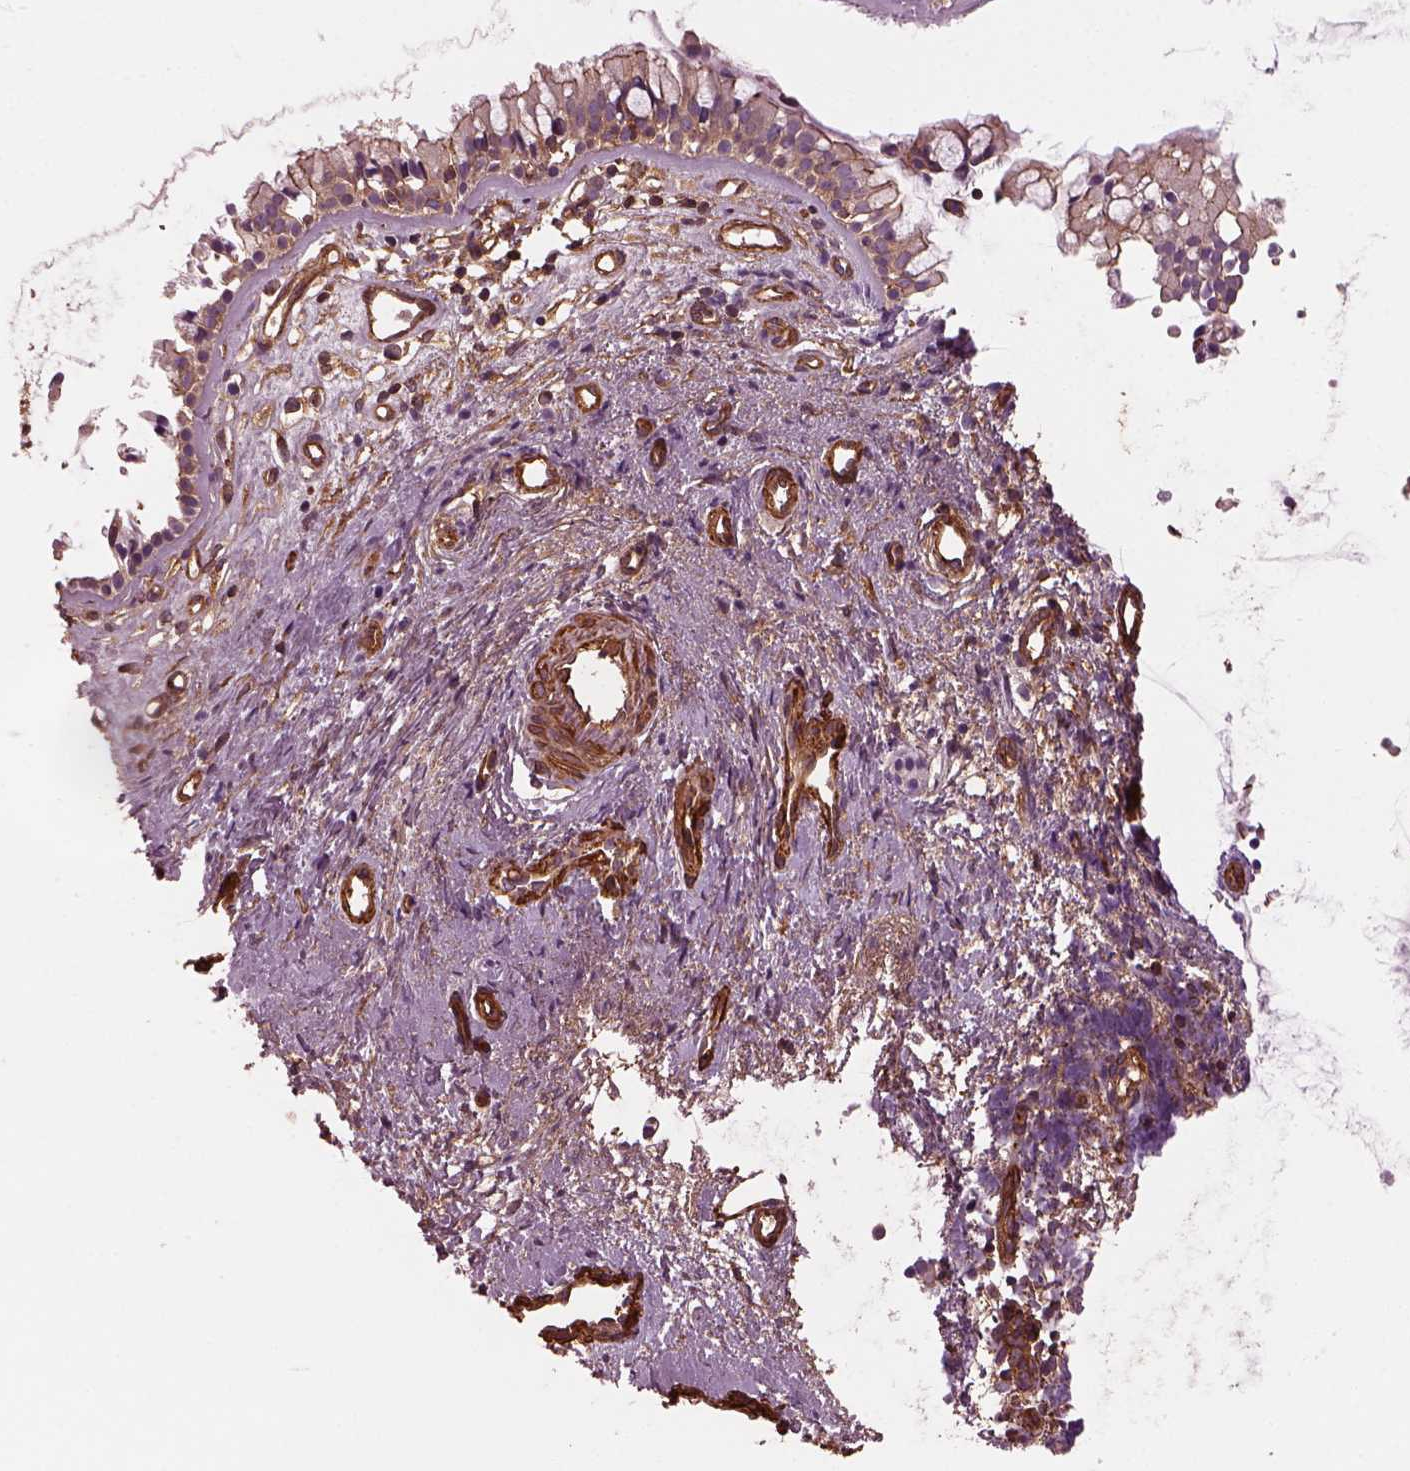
{"staining": {"intensity": "moderate", "quantity": "25%-75%", "location": "cytoplasmic/membranous"}, "tissue": "nasopharynx", "cell_type": "Respiratory epithelial cells", "image_type": "normal", "snomed": [{"axis": "morphology", "description": "Normal tissue, NOS"}, {"axis": "topography", "description": "Nasopharynx"}], "caption": "A high-resolution micrograph shows IHC staining of benign nasopharynx, which exhibits moderate cytoplasmic/membranous staining in about 25%-75% of respiratory epithelial cells. (DAB IHC with brightfield microscopy, high magnification).", "gene": "MYL1", "patient": {"sex": "female", "age": 52}}